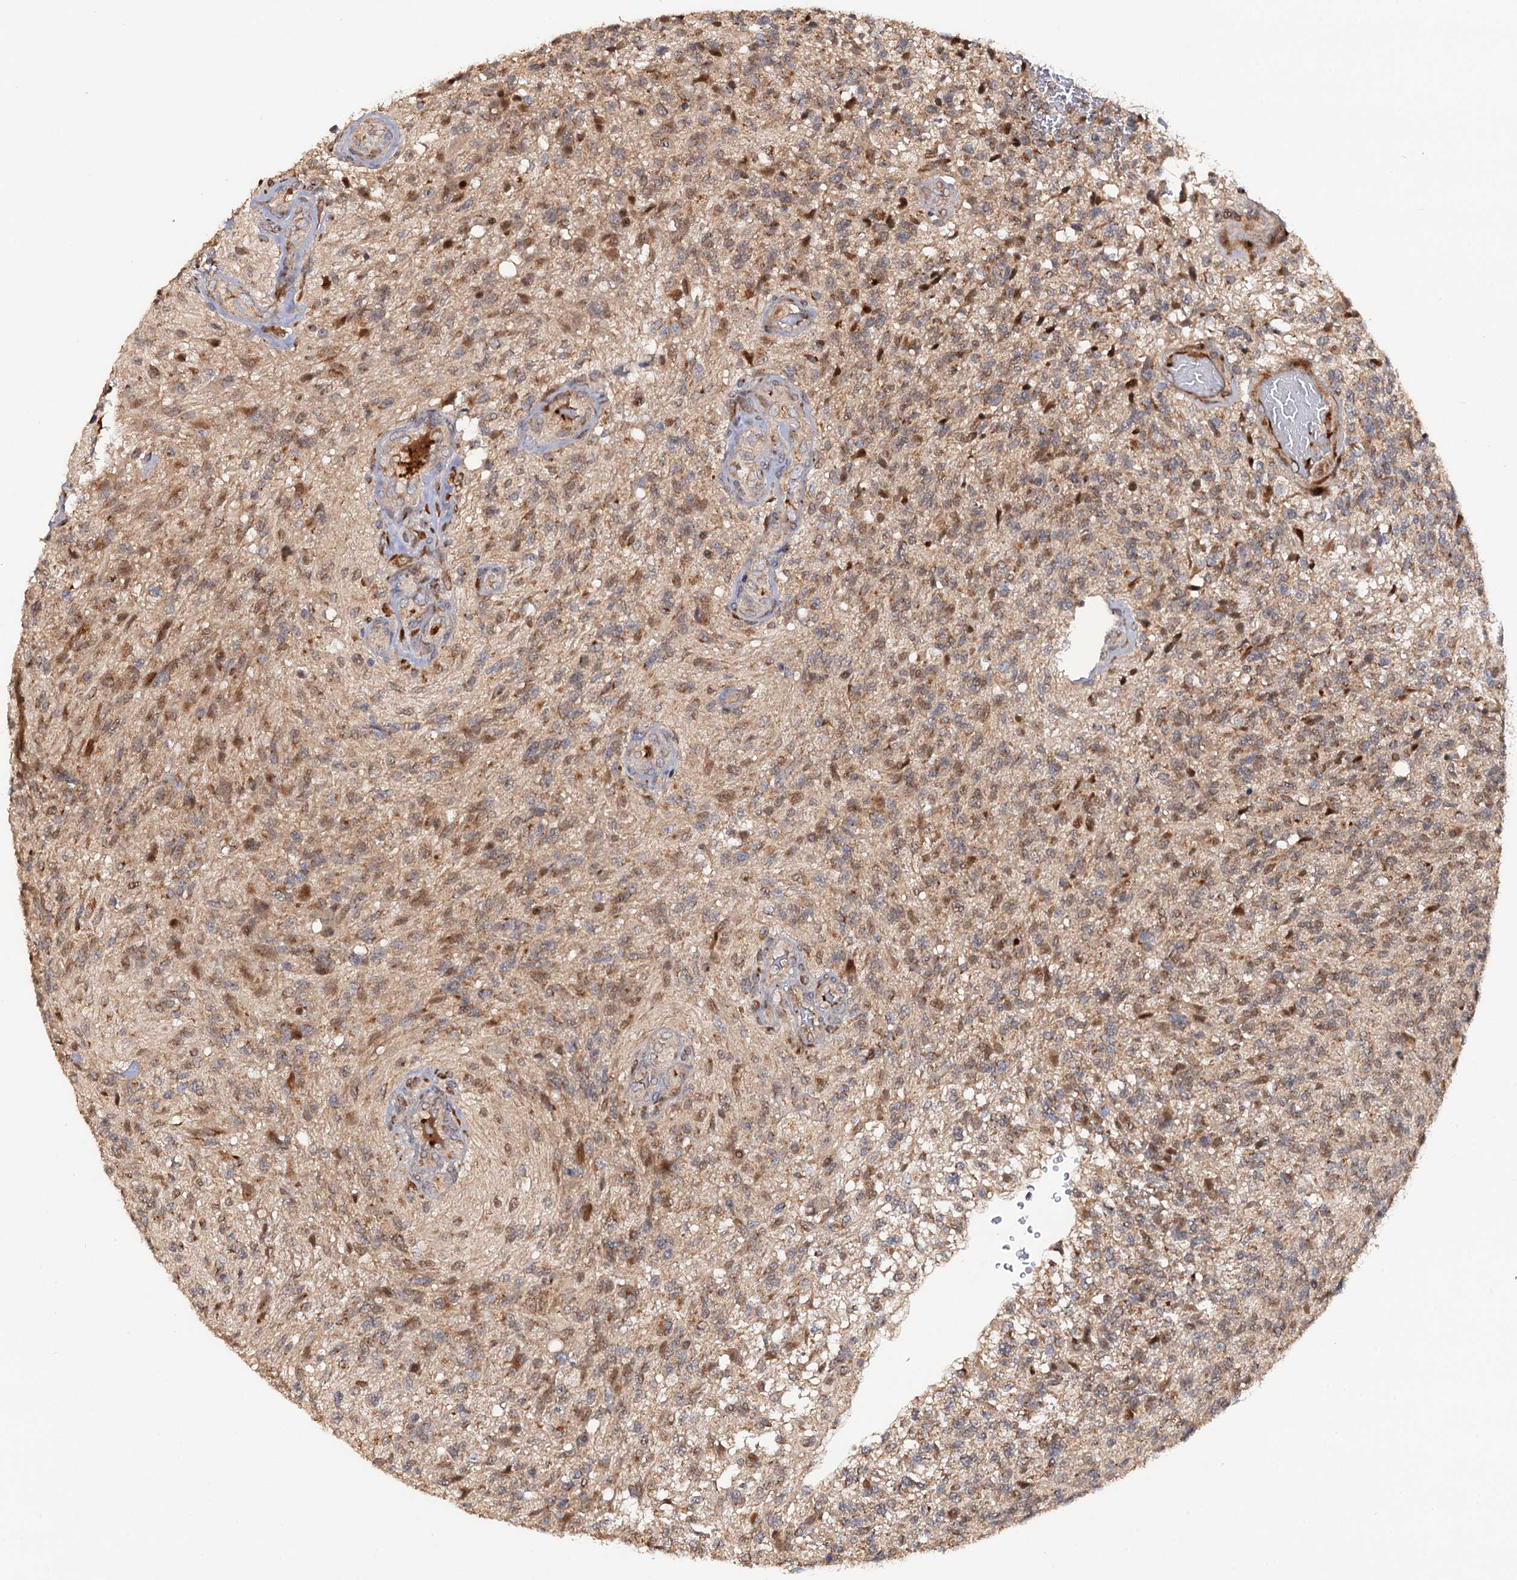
{"staining": {"intensity": "moderate", "quantity": "<25%", "location": "cytoplasmic/membranous,nuclear"}, "tissue": "glioma", "cell_type": "Tumor cells", "image_type": "cancer", "snomed": [{"axis": "morphology", "description": "Glioma, malignant, High grade"}, {"axis": "topography", "description": "Brain"}], "caption": "Immunohistochemistry (IHC) micrograph of high-grade glioma (malignant) stained for a protein (brown), which displays low levels of moderate cytoplasmic/membranous and nuclear staining in approximately <25% of tumor cells.", "gene": "LRRC63", "patient": {"sex": "male", "age": 56}}